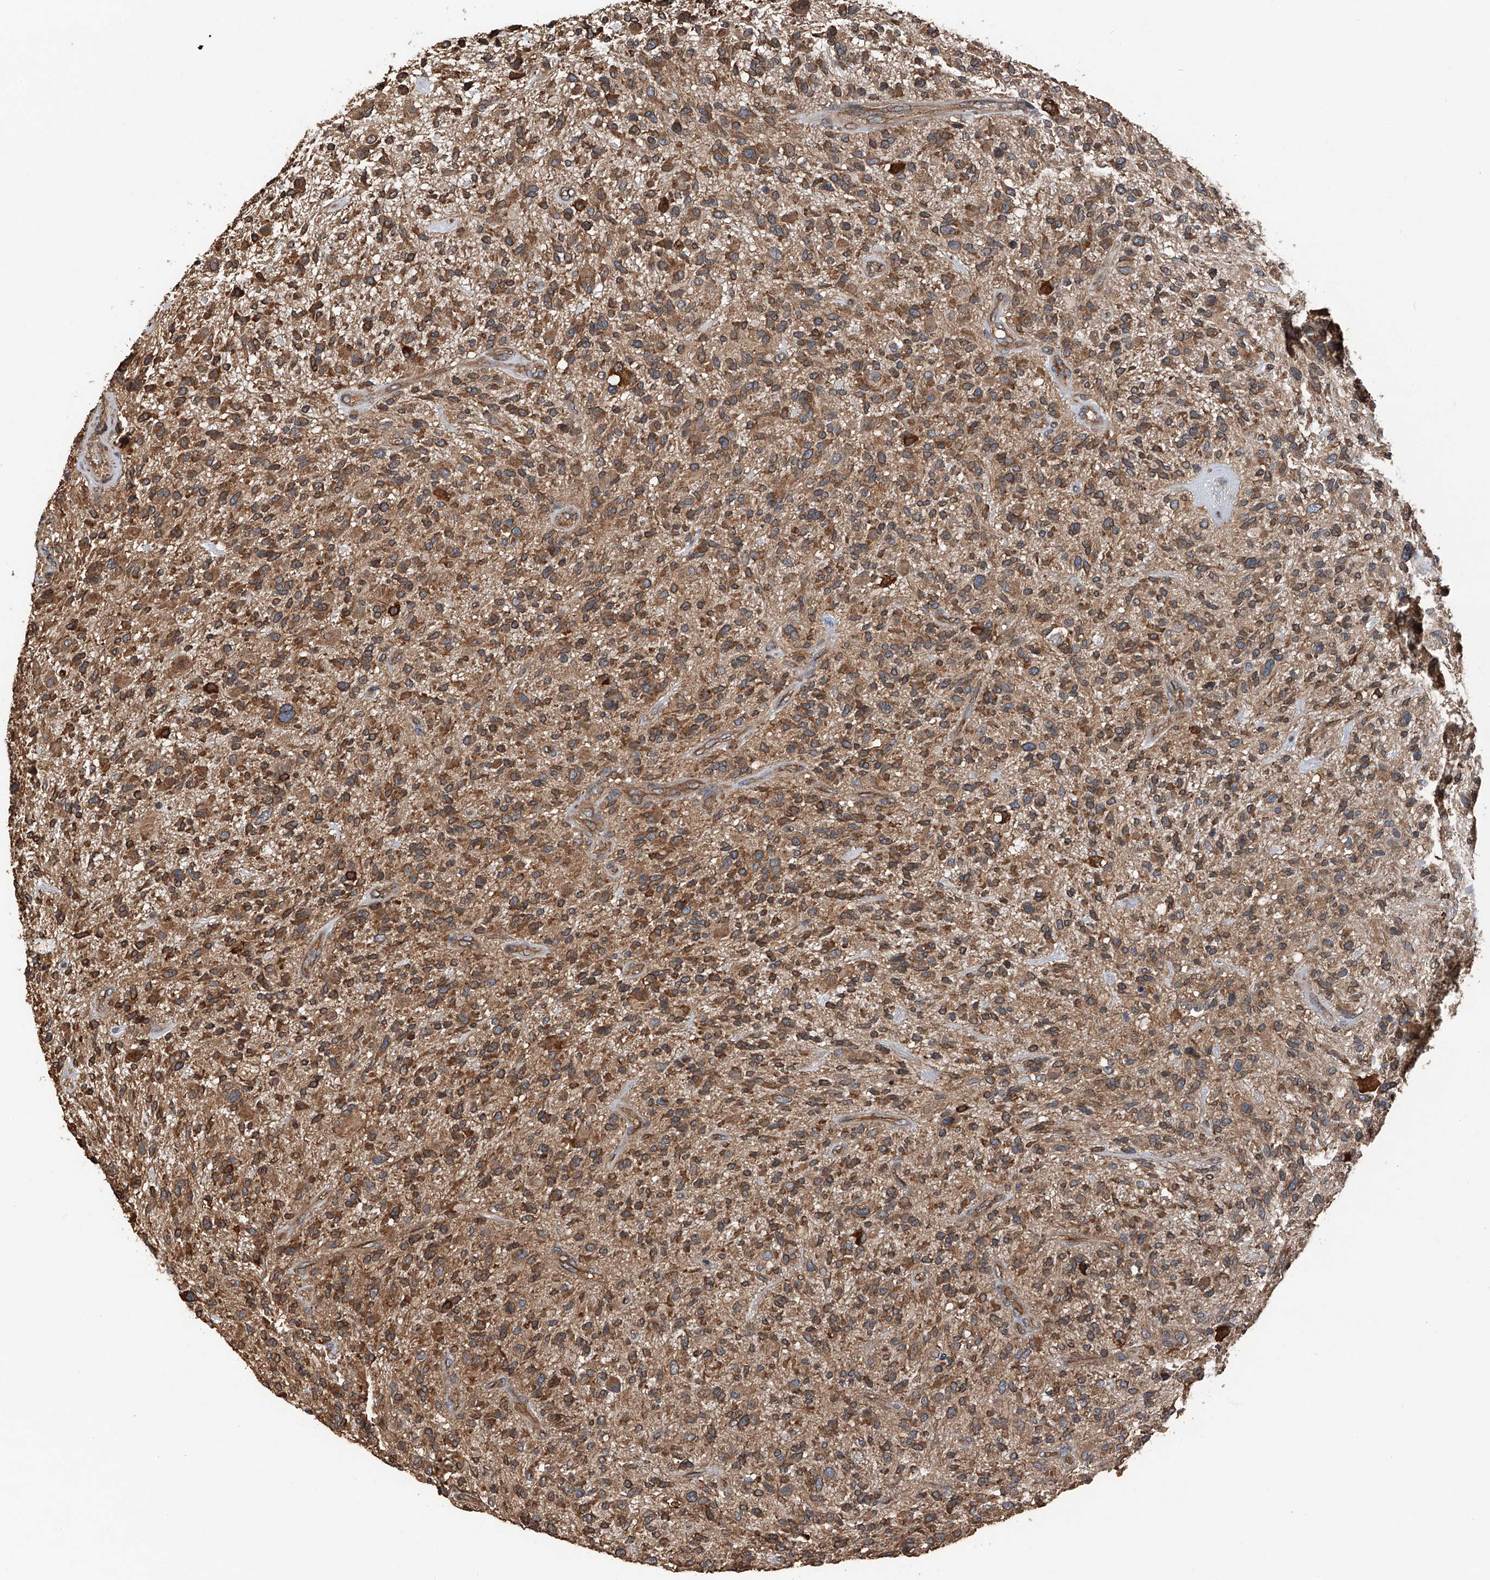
{"staining": {"intensity": "moderate", "quantity": ">75%", "location": "cytoplasmic/membranous"}, "tissue": "glioma", "cell_type": "Tumor cells", "image_type": "cancer", "snomed": [{"axis": "morphology", "description": "Glioma, malignant, High grade"}, {"axis": "topography", "description": "Brain"}], "caption": "Protein staining shows moderate cytoplasmic/membranous positivity in about >75% of tumor cells in glioma. (brown staining indicates protein expression, while blue staining denotes nuclei).", "gene": "KCNJ2", "patient": {"sex": "male", "age": 47}}